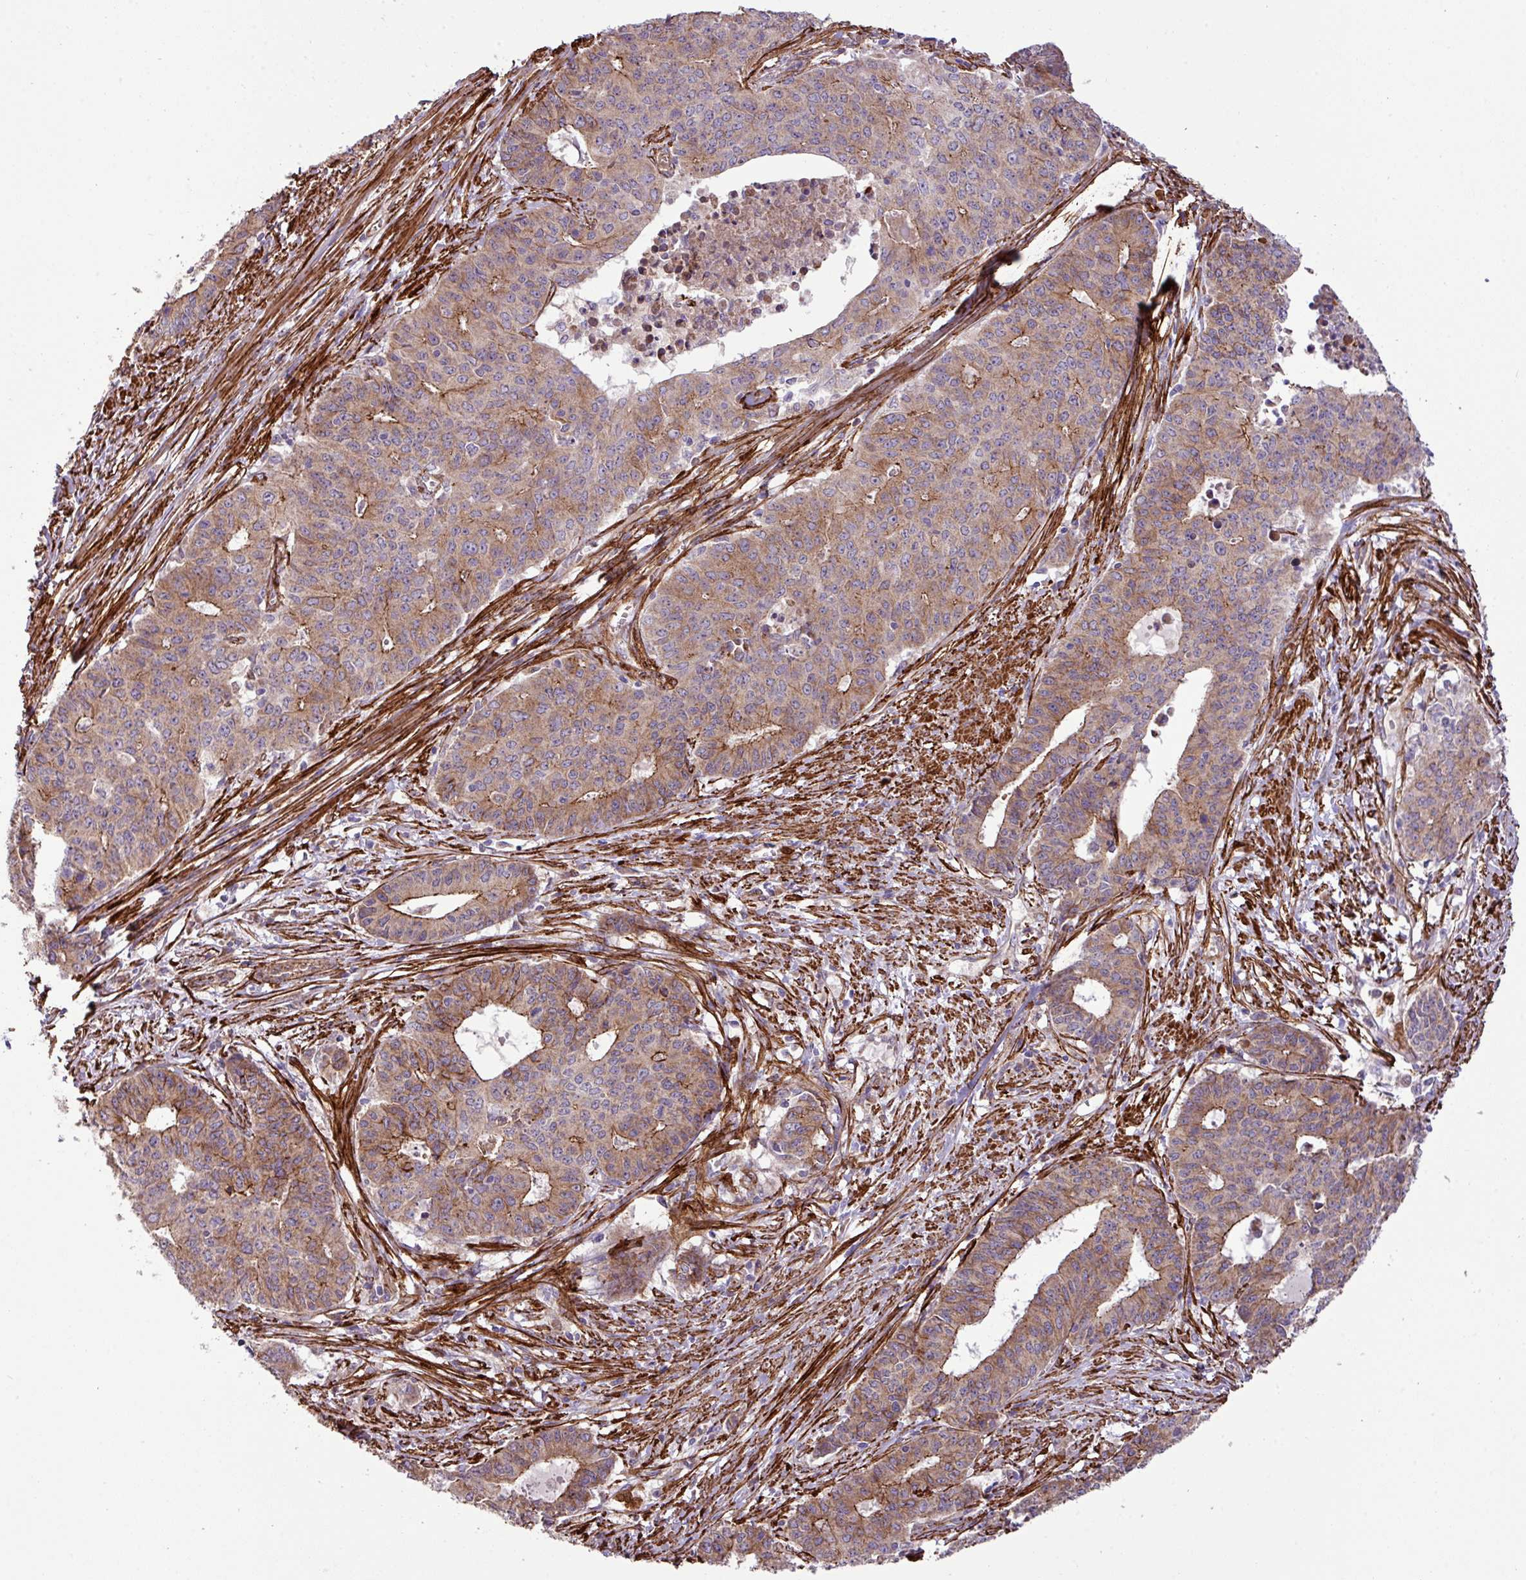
{"staining": {"intensity": "moderate", "quantity": ">75%", "location": "cytoplasmic/membranous"}, "tissue": "endometrial cancer", "cell_type": "Tumor cells", "image_type": "cancer", "snomed": [{"axis": "morphology", "description": "Adenocarcinoma, NOS"}, {"axis": "topography", "description": "Endometrium"}], "caption": "A high-resolution photomicrograph shows immunohistochemistry staining of adenocarcinoma (endometrial), which displays moderate cytoplasmic/membranous expression in approximately >75% of tumor cells.", "gene": "FAM47E", "patient": {"sex": "female", "age": 59}}